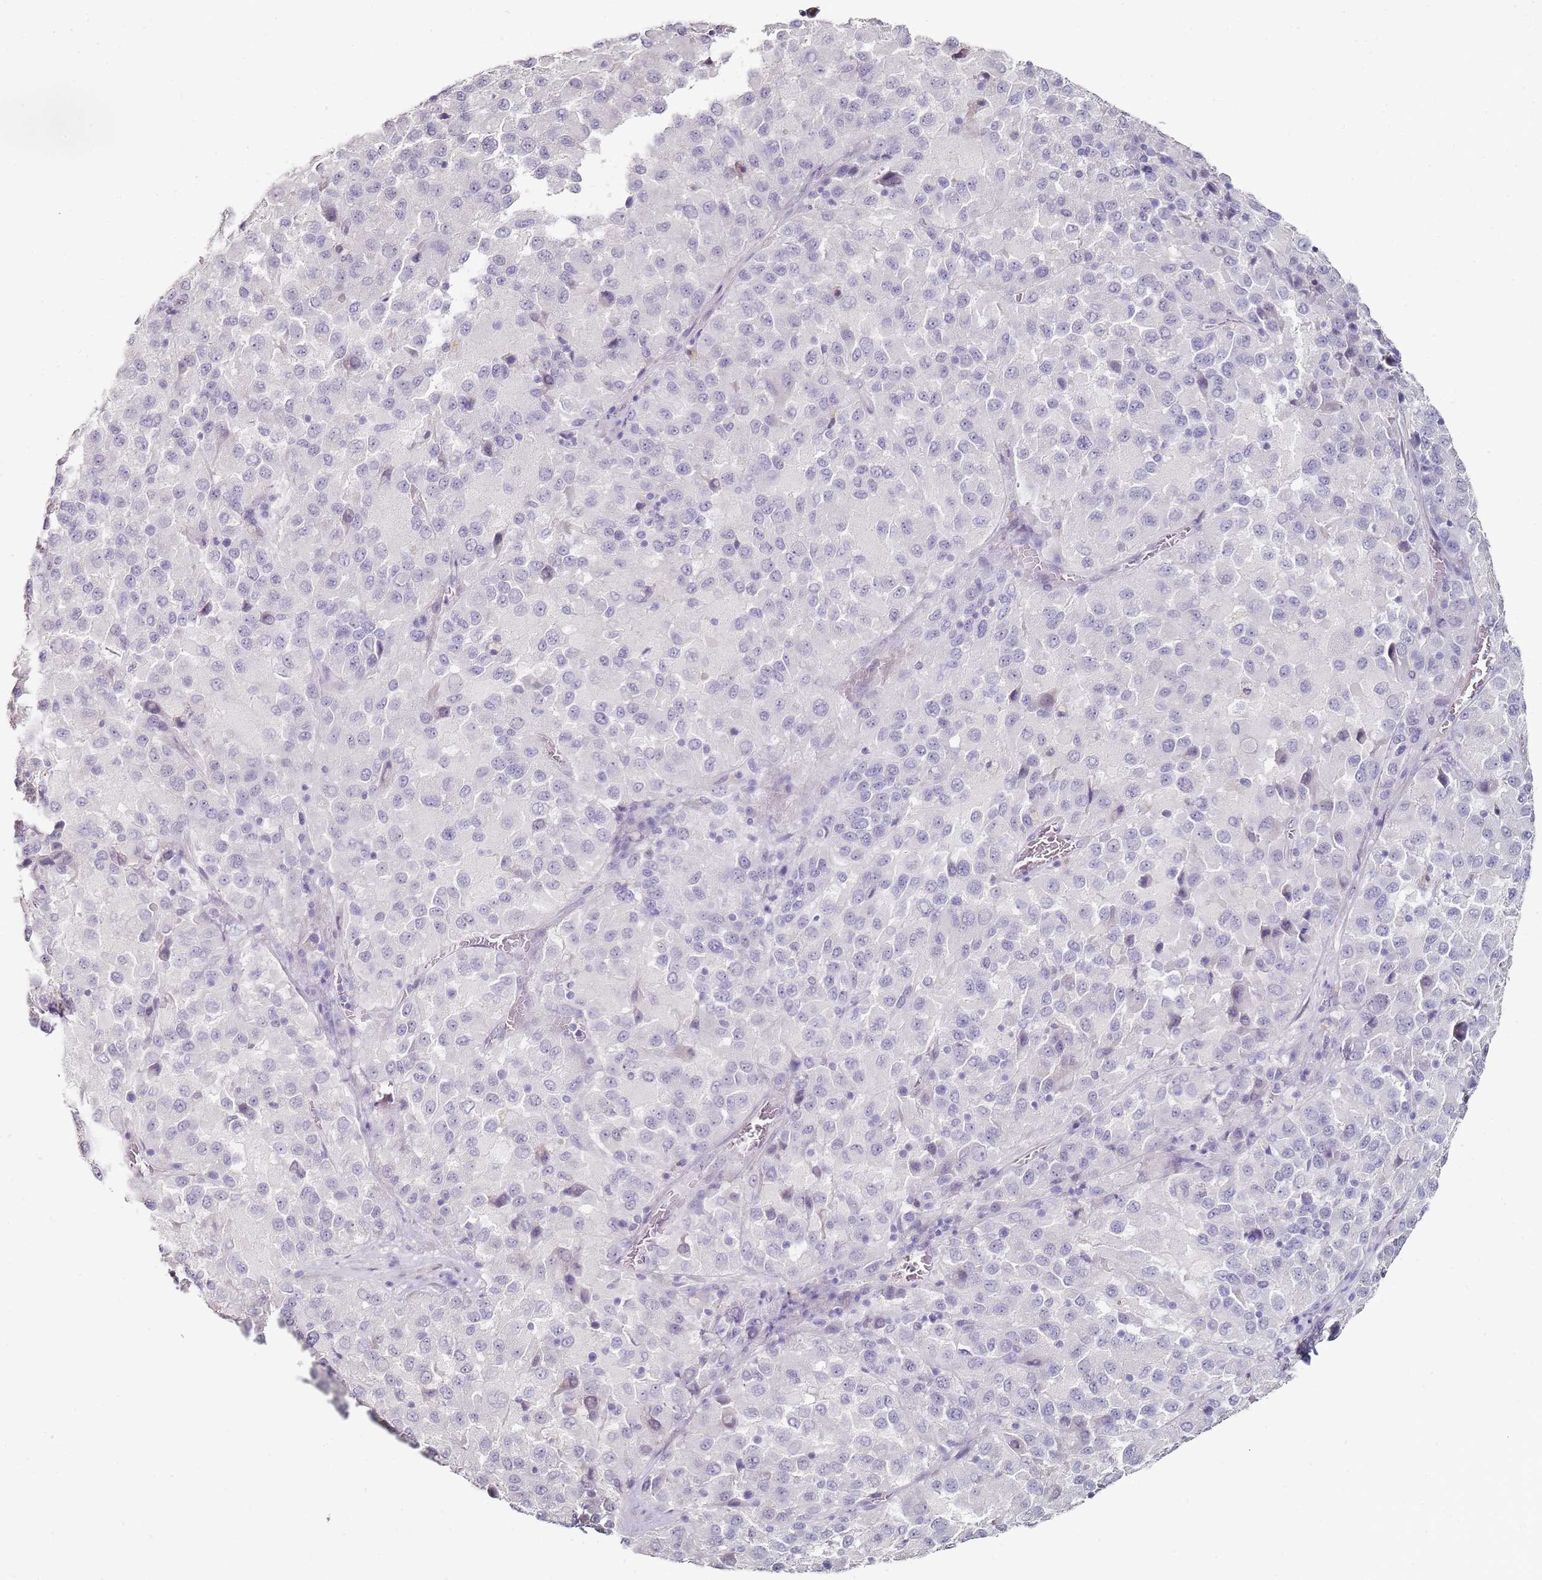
{"staining": {"intensity": "negative", "quantity": "none", "location": "none"}, "tissue": "melanoma", "cell_type": "Tumor cells", "image_type": "cancer", "snomed": [{"axis": "morphology", "description": "Malignant melanoma, Metastatic site"}, {"axis": "topography", "description": "Lung"}], "caption": "Protein analysis of malignant melanoma (metastatic site) exhibits no significant expression in tumor cells. Brightfield microscopy of immunohistochemistry (IHC) stained with DAB (3,3'-diaminobenzidine) (brown) and hematoxylin (blue), captured at high magnification.", "gene": "DNAH11", "patient": {"sex": "male", "age": 64}}